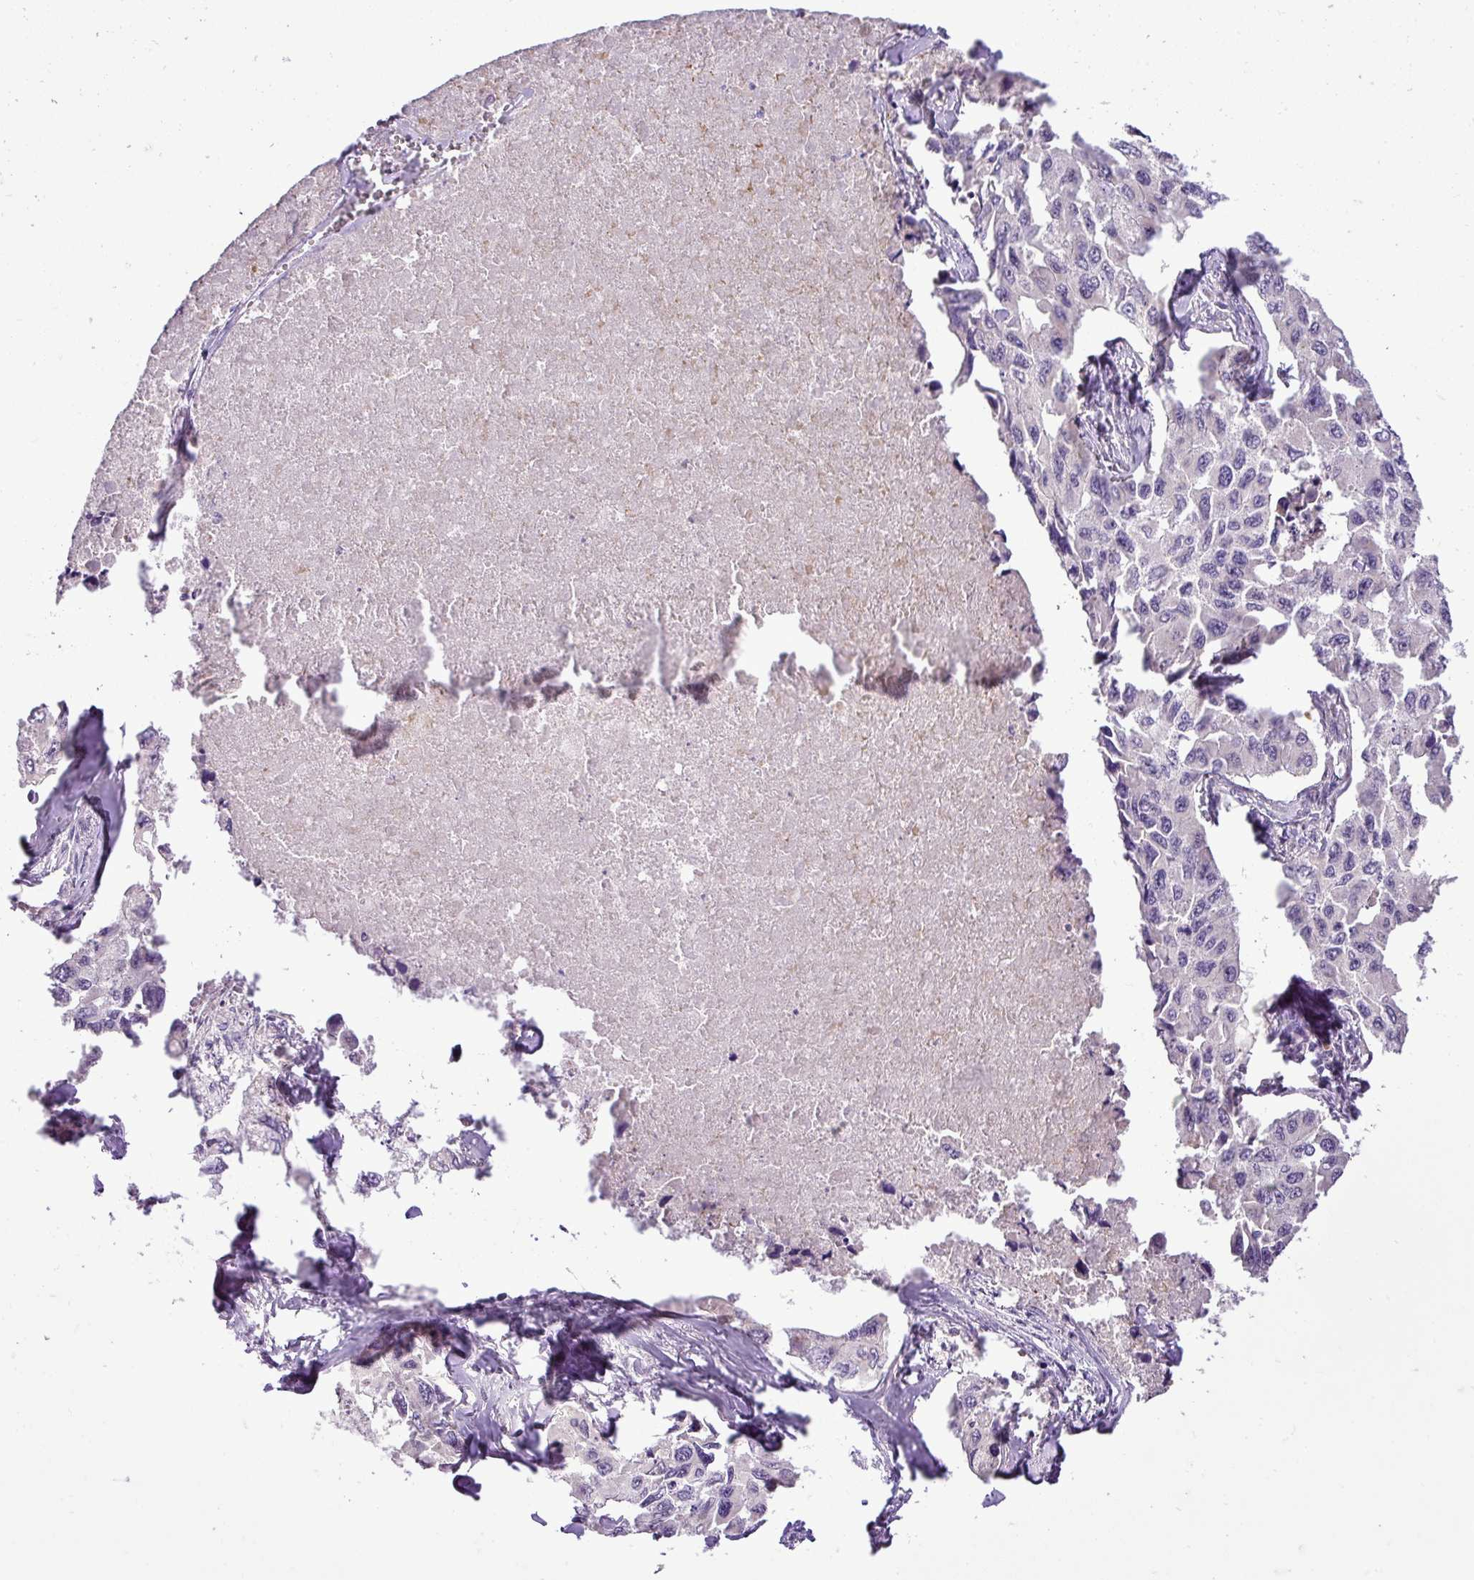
{"staining": {"intensity": "negative", "quantity": "none", "location": "none"}, "tissue": "lung cancer", "cell_type": "Tumor cells", "image_type": "cancer", "snomed": [{"axis": "morphology", "description": "Adenocarcinoma, NOS"}, {"axis": "topography", "description": "Lung"}], "caption": "Protein analysis of lung cancer displays no significant expression in tumor cells.", "gene": "MOCS3", "patient": {"sex": "male", "age": 64}}